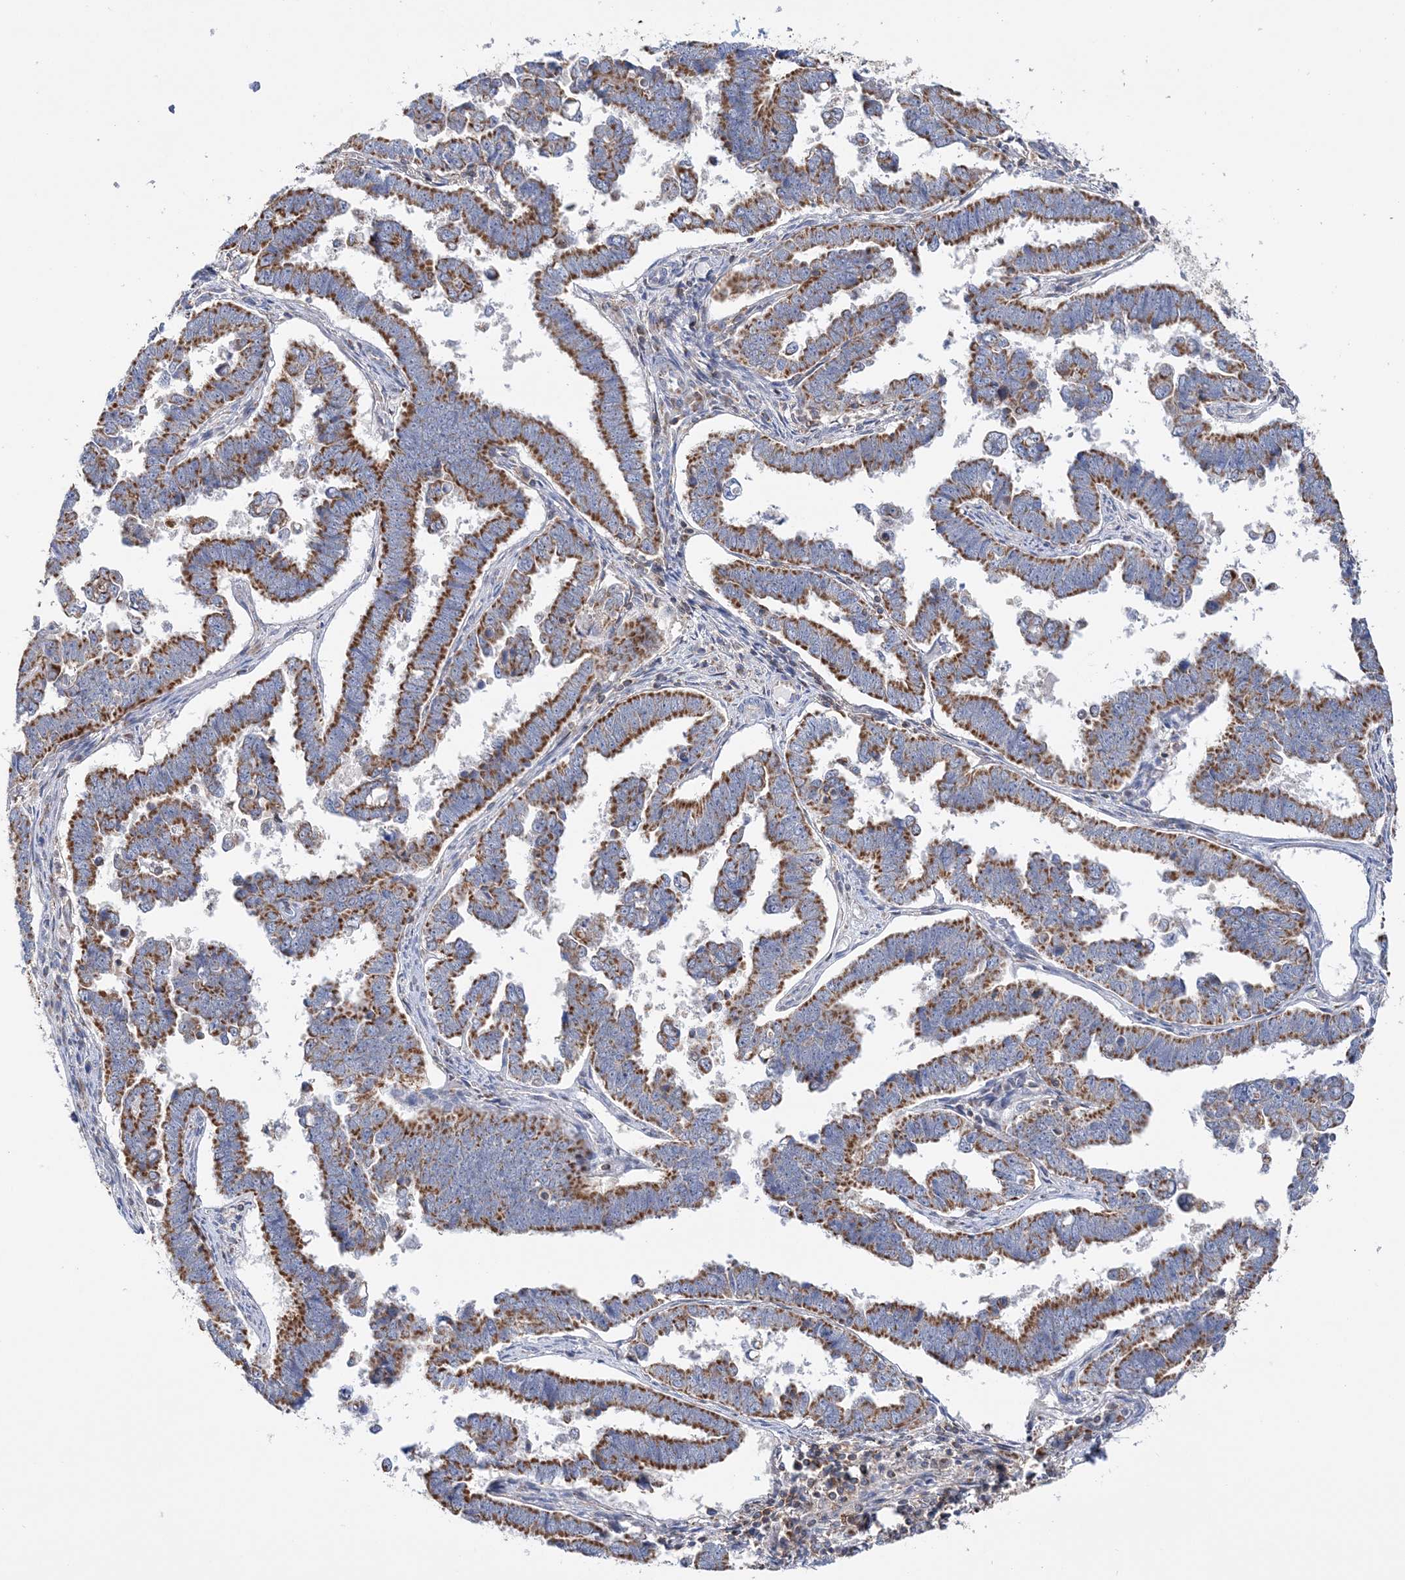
{"staining": {"intensity": "moderate", "quantity": ">75%", "location": "cytoplasmic/membranous"}, "tissue": "endometrial cancer", "cell_type": "Tumor cells", "image_type": "cancer", "snomed": [{"axis": "morphology", "description": "Adenocarcinoma, NOS"}, {"axis": "topography", "description": "Endometrium"}], "caption": "Adenocarcinoma (endometrial) stained with DAB immunohistochemistry demonstrates medium levels of moderate cytoplasmic/membranous staining in about >75% of tumor cells.", "gene": "TTC32", "patient": {"sex": "female", "age": 75}}